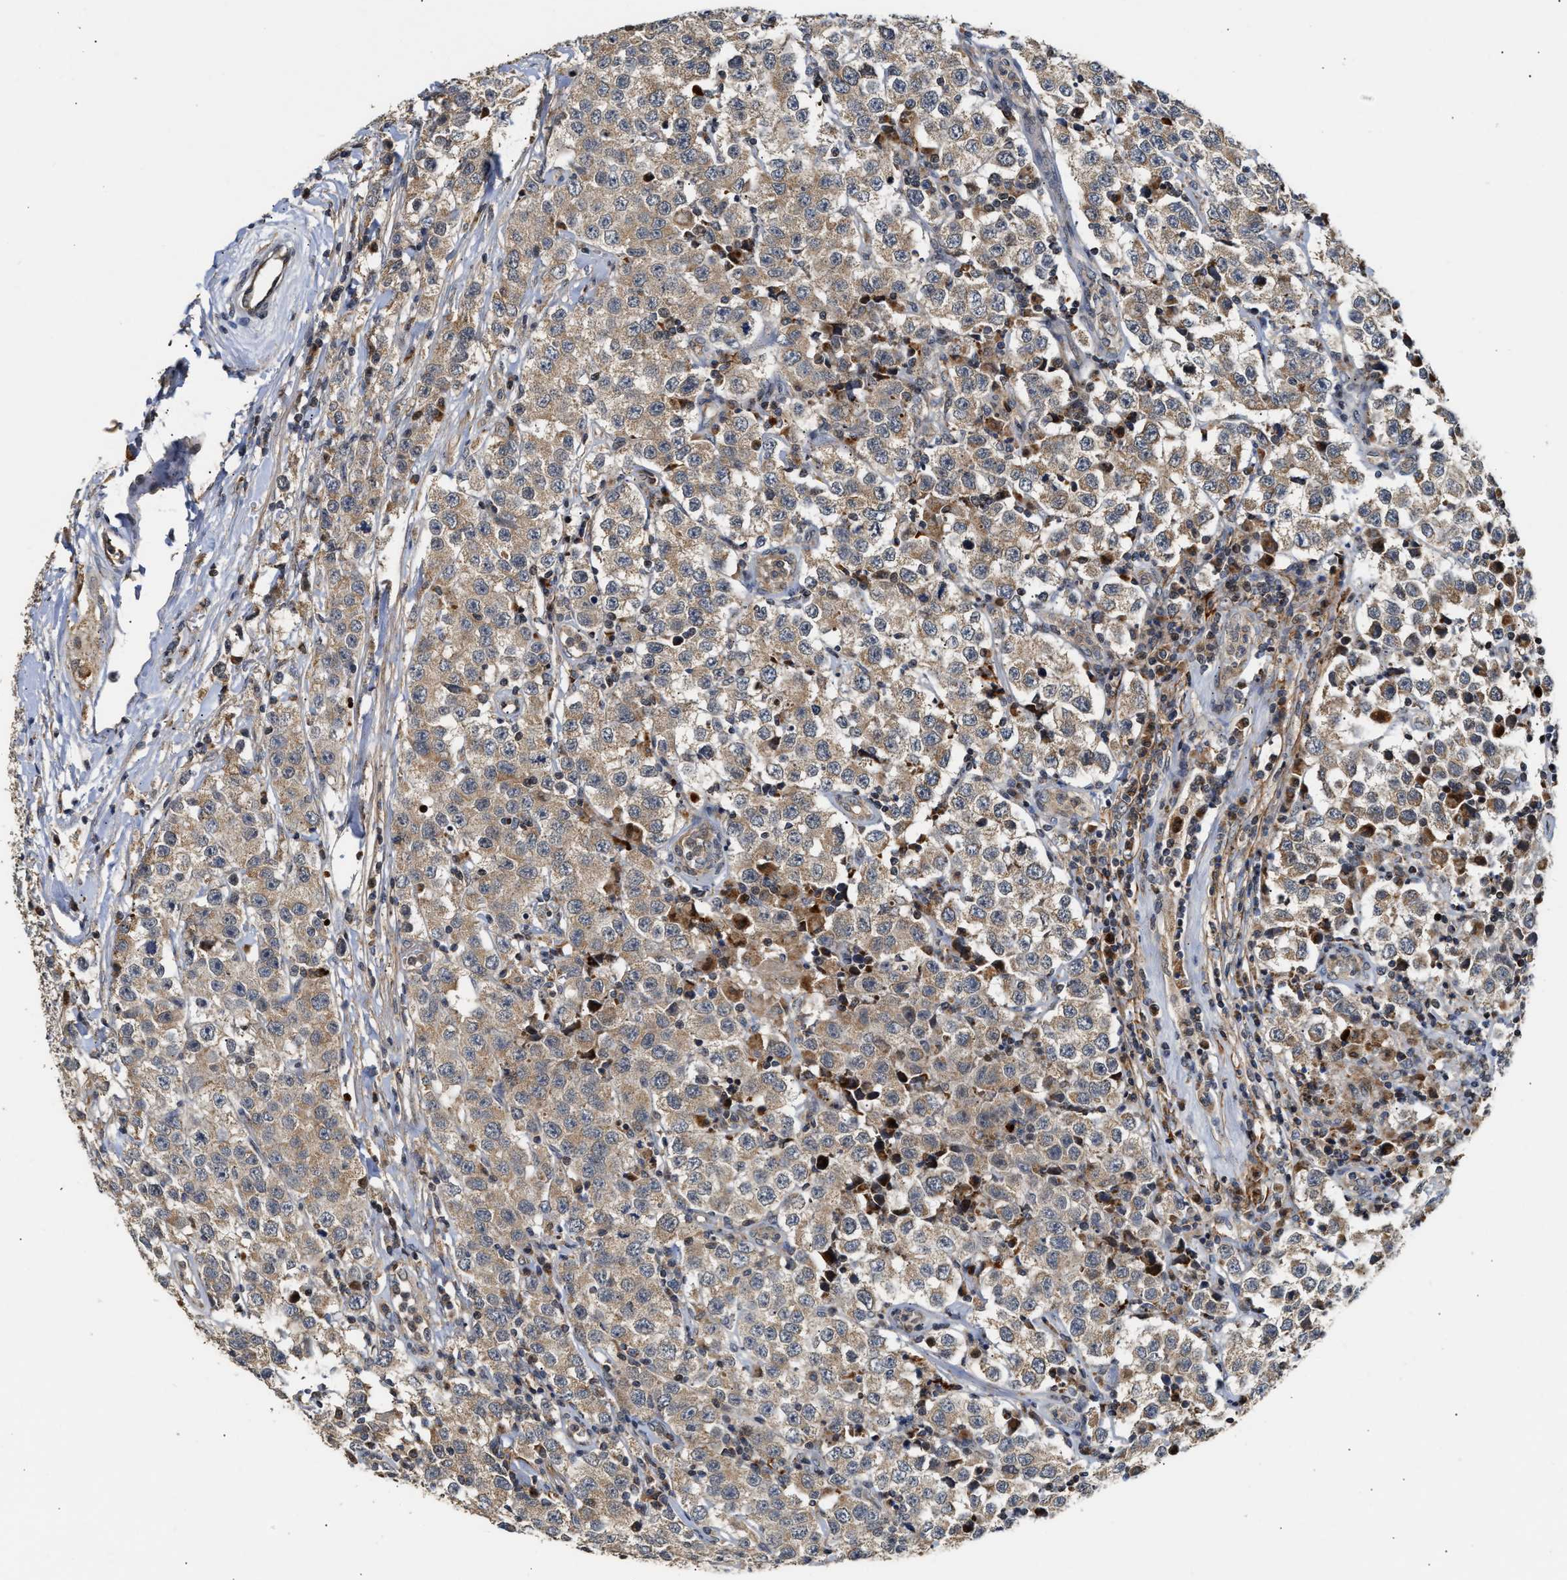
{"staining": {"intensity": "weak", "quantity": ">75%", "location": "cytoplasmic/membranous"}, "tissue": "testis cancer", "cell_type": "Tumor cells", "image_type": "cancer", "snomed": [{"axis": "morphology", "description": "Seminoma, NOS"}, {"axis": "topography", "description": "Testis"}], "caption": "Immunohistochemical staining of human testis cancer reveals low levels of weak cytoplasmic/membranous protein expression in about >75% of tumor cells.", "gene": "EXTL2", "patient": {"sex": "male", "age": 52}}